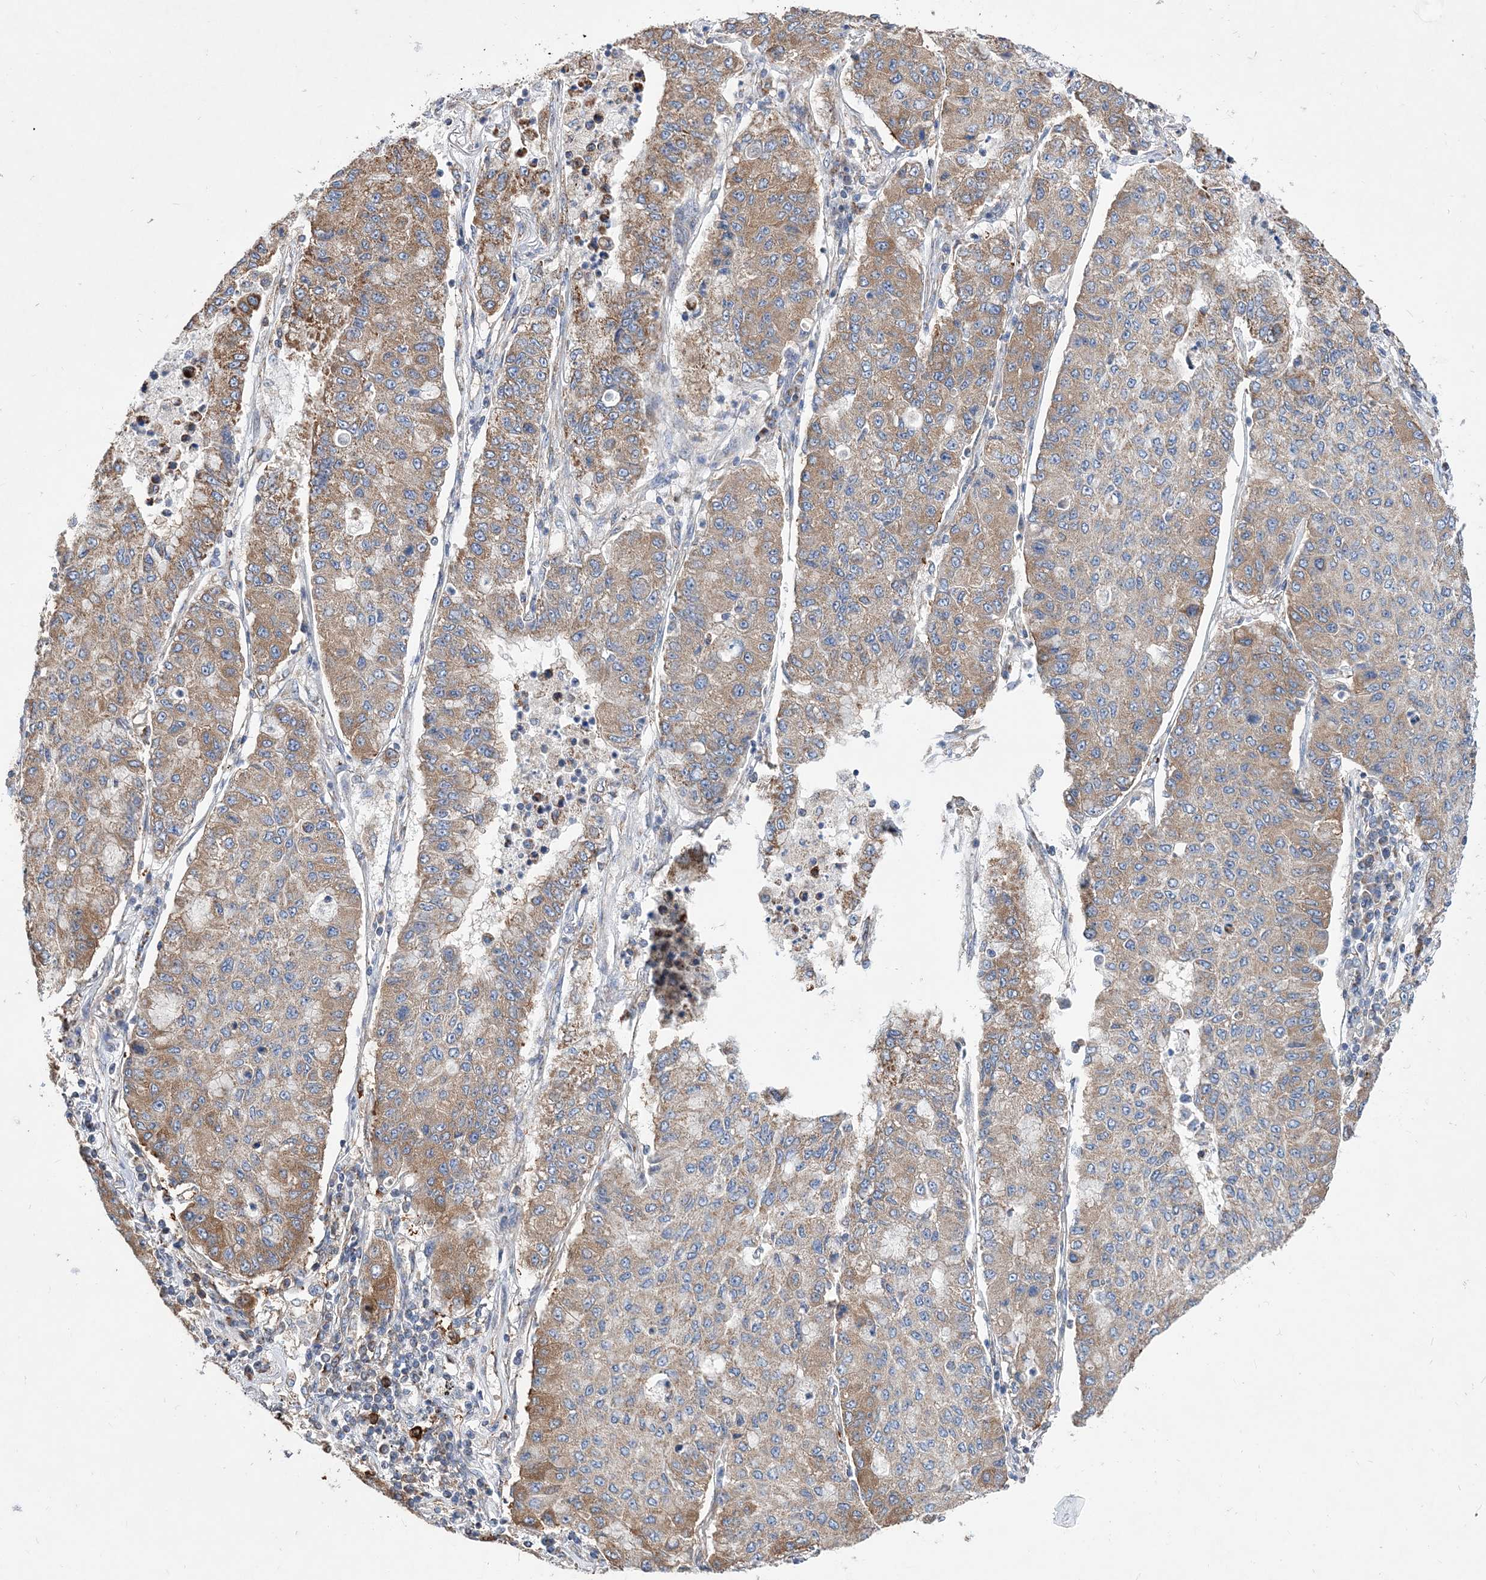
{"staining": {"intensity": "moderate", "quantity": ">75%", "location": "cytoplasmic/membranous"}, "tissue": "lung cancer", "cell_type": "Tumor cells", "image_type": "cancer", "snomed": [{"axis": "morphology", "description": "Squamous cell carcinoma, NOS"}, {"axis": "topography", "description": "Lung"}], "caption": "Squamous cell carcinoma (lung) was stained to show a protein in brown. There is medium levels of moderate cytoplasmic/membranous positivity in approximately >75% of tumor cells. The protein is stained brown, and the nuclei are stained in blue (DAB IHC with brightfield microscopy, high magnification).", "gene": "JKAMP", "patient": {"sex": "male", "age": 74}}